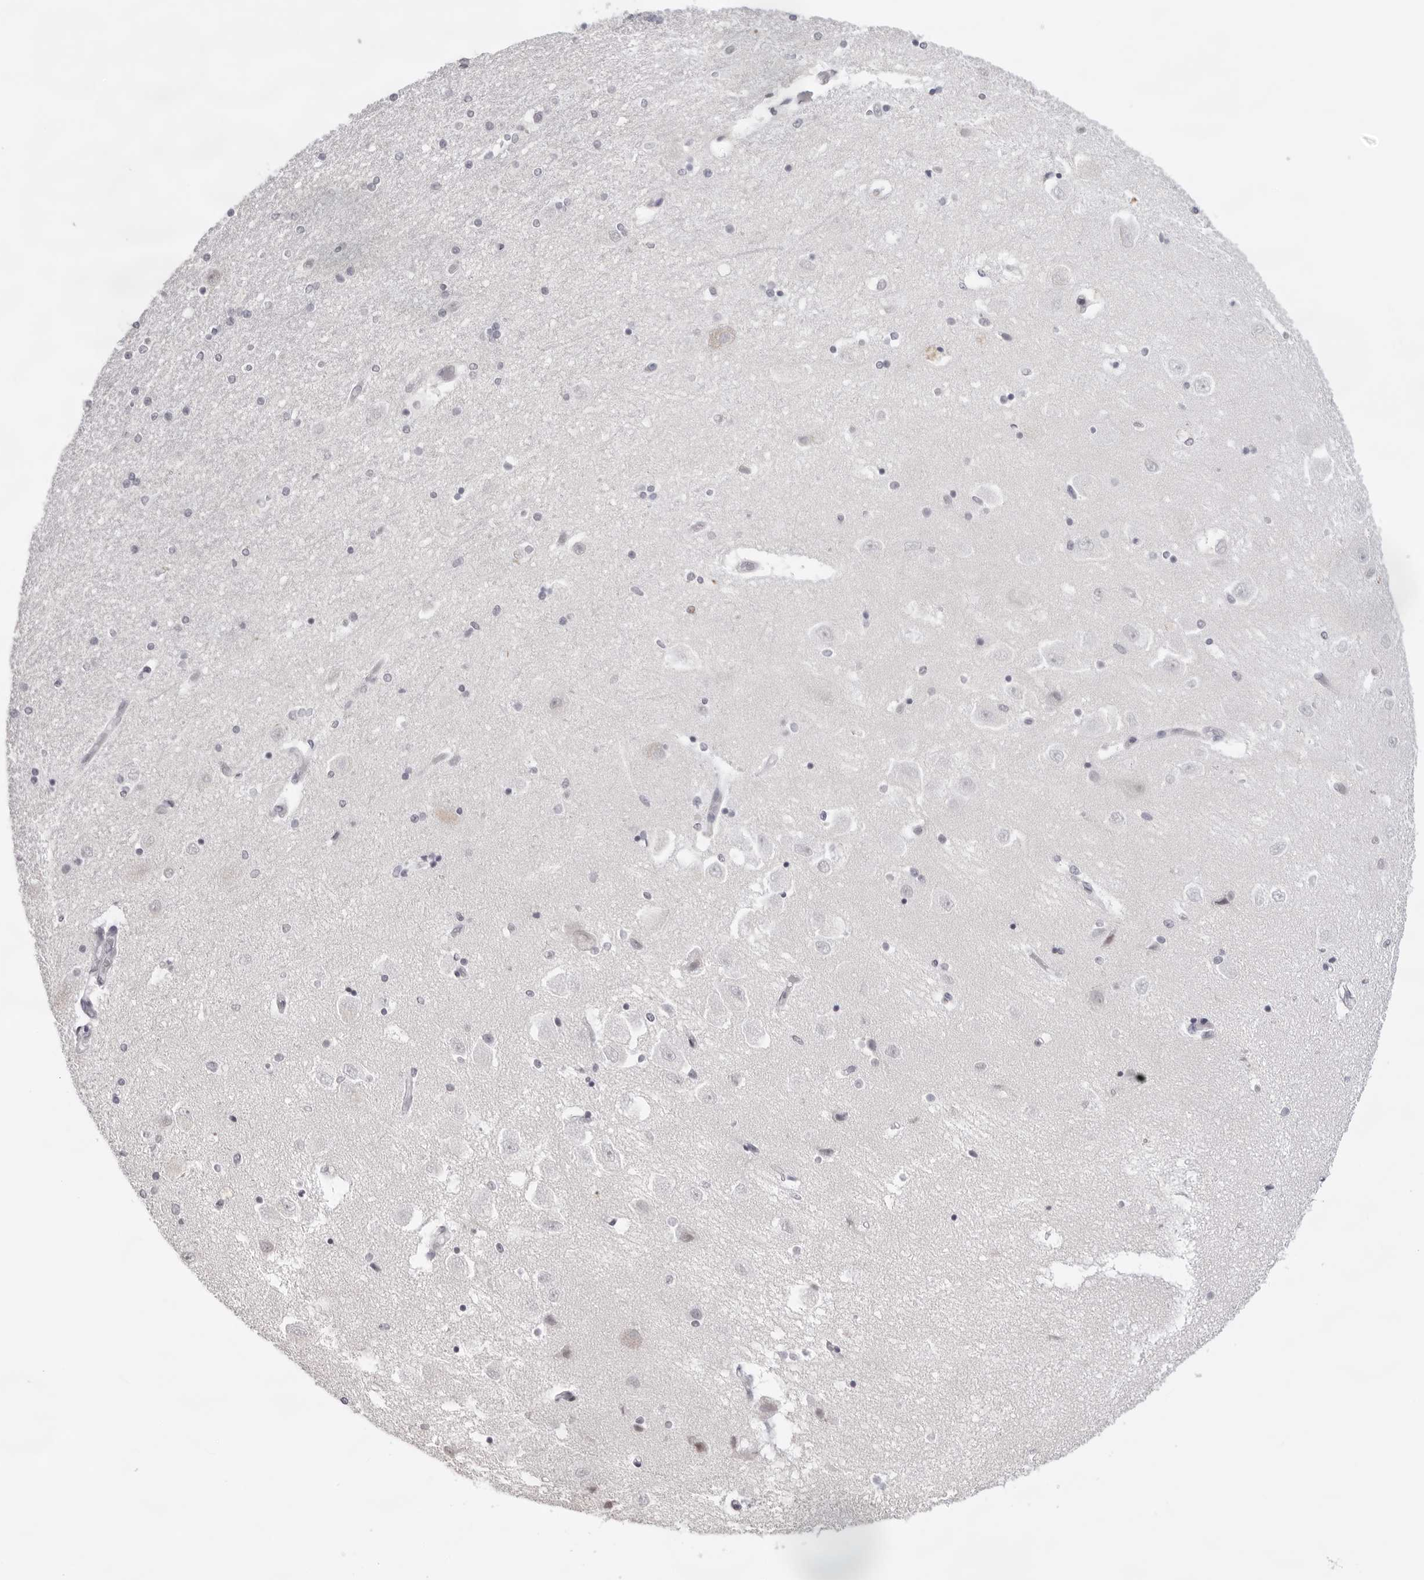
{"staining": {"intensity": "negative", "quantity": "none", "location": "none"}, "tissue": "hippocampus", "cell_type": "Glial cells", "image_type": "normal", "snomed": [{"axis": "morphology", "description": "Normal tissue, NOS"}, {"axis": "topography", "description": "Hippocampus"}], "caption": "The micrograph displays no significant staining in glial cells of hippocampus.", "gene": "KLK12", "patient": {"sex": "female", "age": 54}}